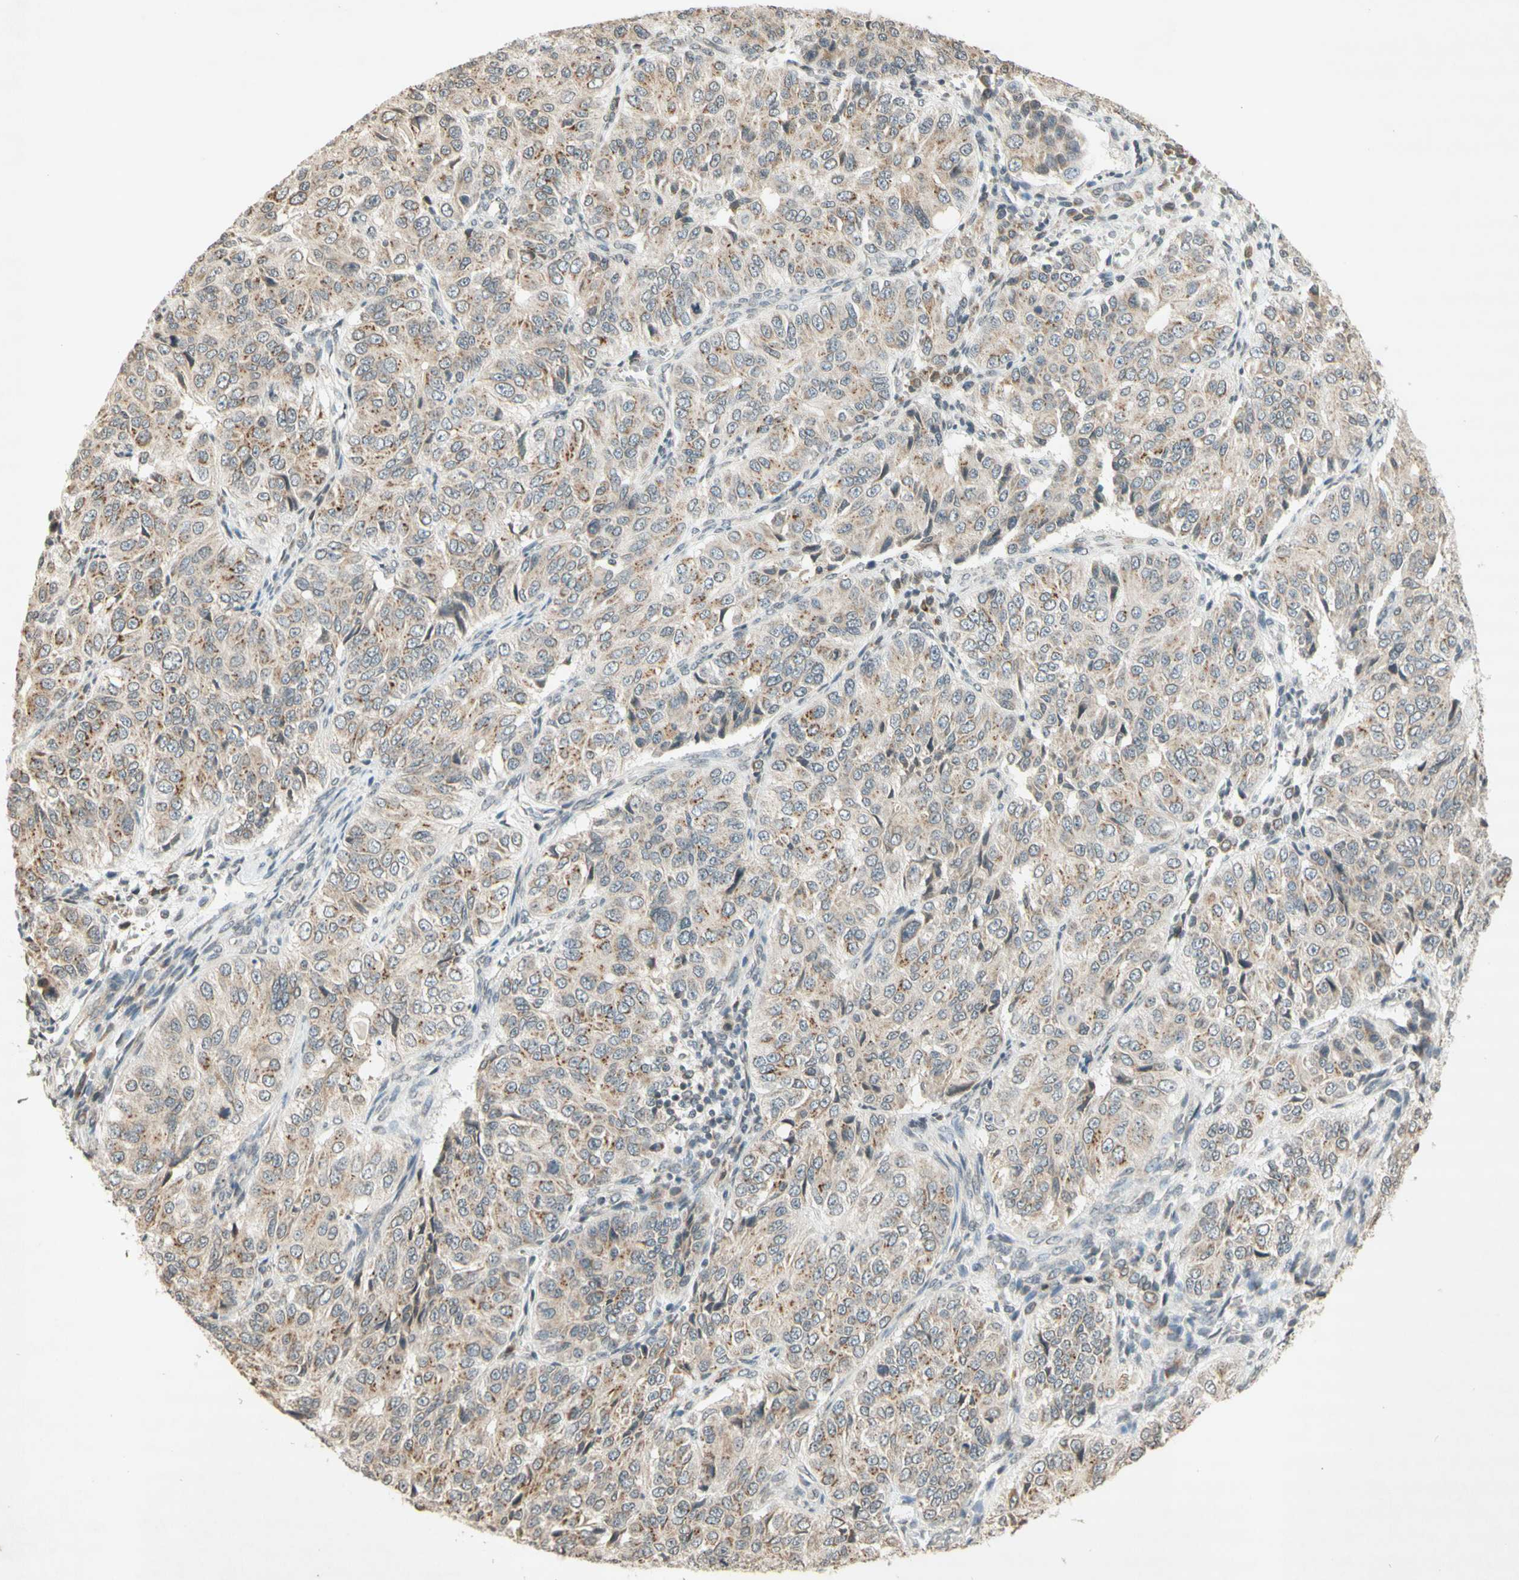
{"staining": {"intensity": "weak", "quantity": ">75%", "location": "cytoplasmic/membranous"}, "tissue": "ovarian cancer", "cell_type": "Tumor cells", "image_type": "cancer", "snomed": [{"axis": "morphology", "description": "Carcinoma, endometroid"}, {"axis": "topography", "description": "Ovary"}], "caption": "IHC (DAB (3,3'-diaminobenzidine)) staining of human endometroid carcinoma (ovarian) displays weak cytoplasmic/membranous protein staining in about >75% of tumor cells.", "gene": "CCNI", "patient": {"sex": "female", "age": 51}}